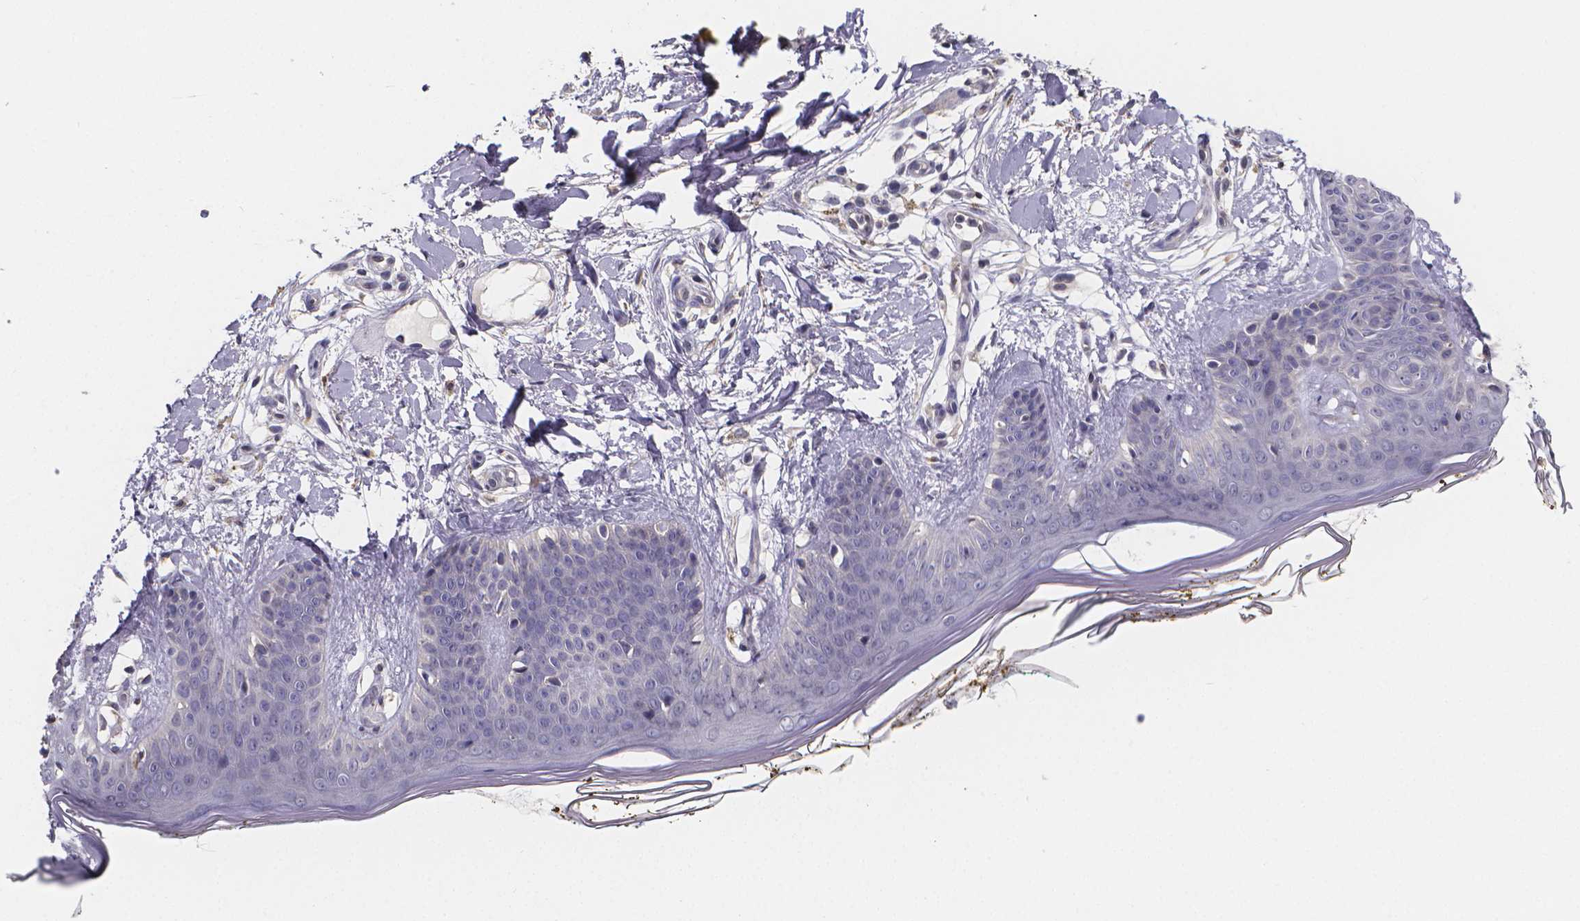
{"staining": {"intensity": "negative", "quantity": "none", "location": "none"}, "tissue": "skin", "cell_type": "Fibroblasts", "image_type": "normal", "snomed": [{"axis": "morphology", "description": "Normal tissue, NOS"}, {"axis": "topography", "description": "Skin"}], "caption": "A high-resolution histopathology image shows immunohistochemistry staining of unremarkable skin, which displays no significant staining in fibroblasts. Brightfield microscopy of immunohistochemistry (IHC) stained with DAB (brown) and hematoxylin (blue), captured at high magnification.", "gene": "PAH", "patient": {"sex": "female", "age": 34}}